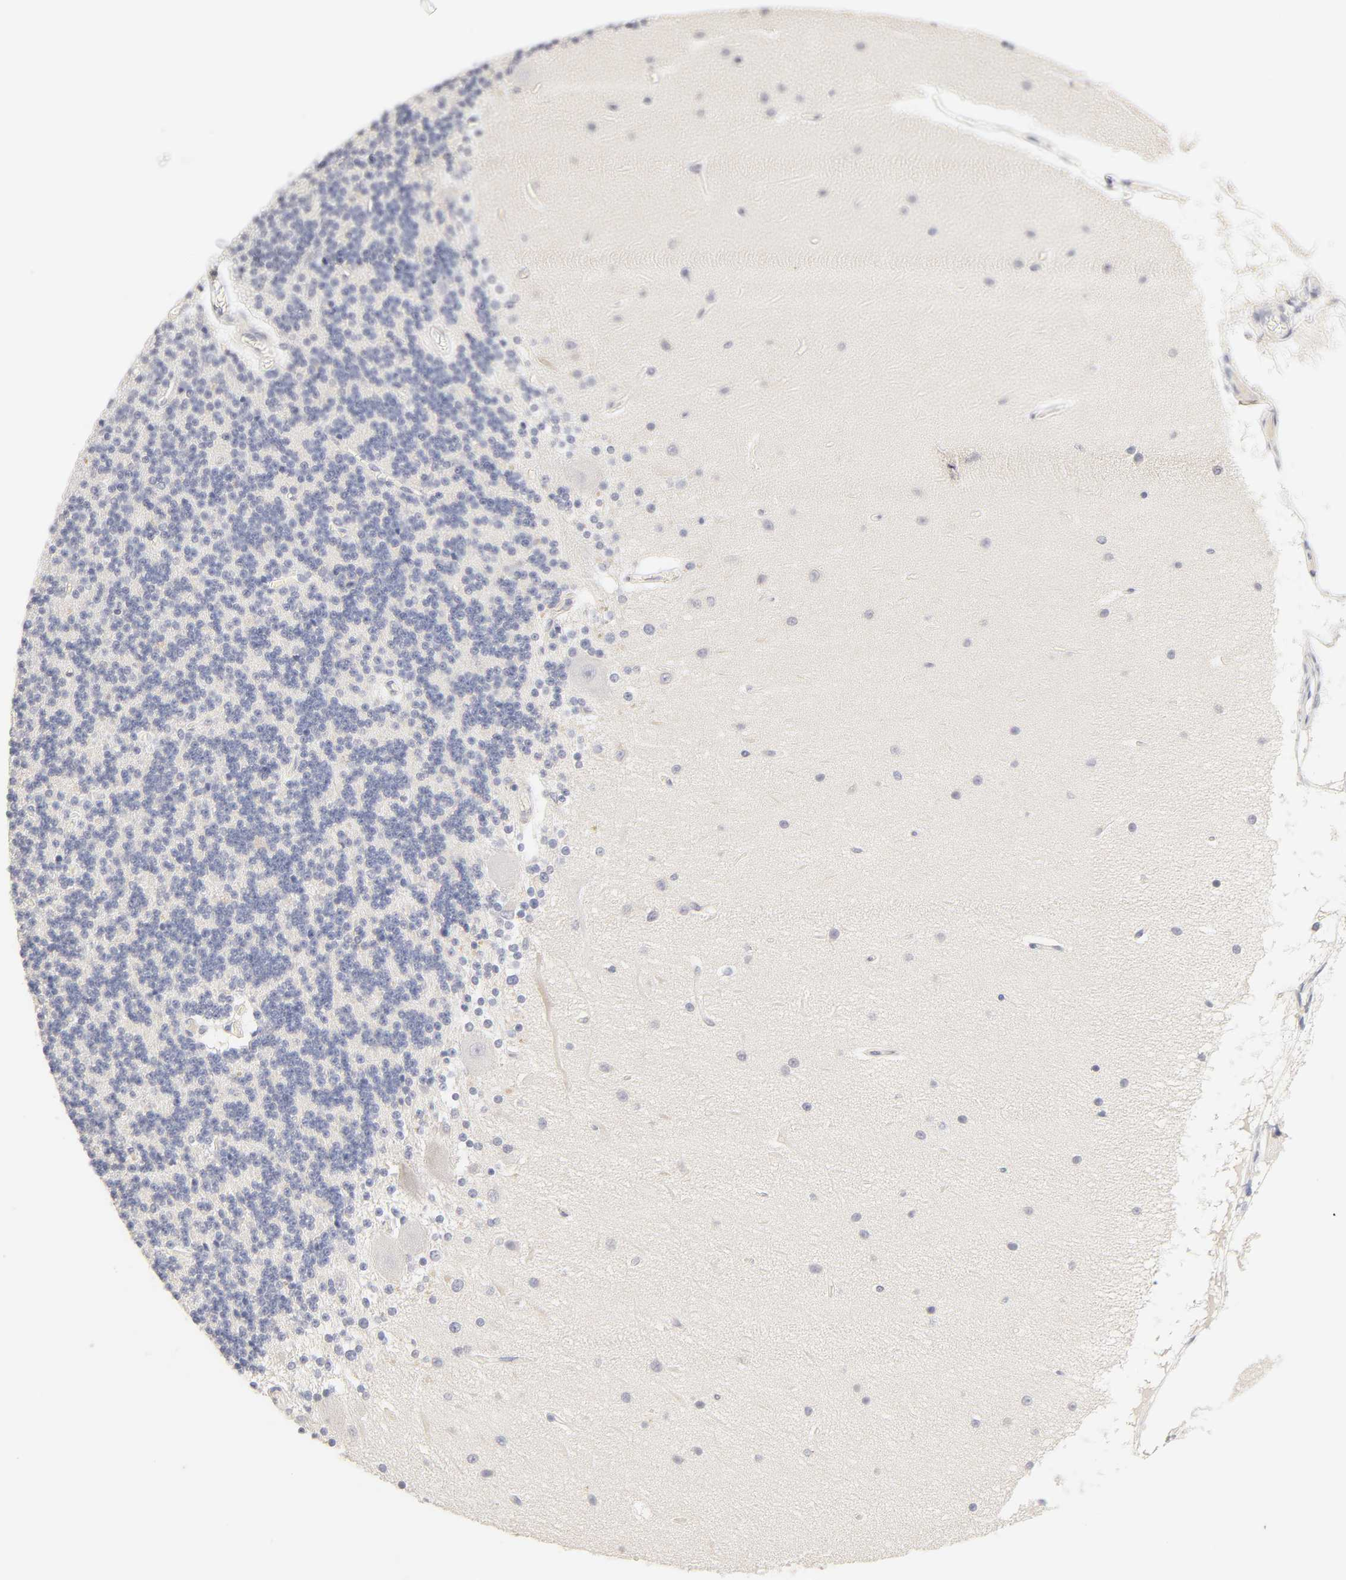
{"staining": {"intensity": "negative", "quantity": "none", "location": "none"}, "tissue": "cerebellum", "cell_type": "Cells in granular layer", "image_type": "normal", "snomed": [{"axis": "morphology", "description": "Normal tissue, NOS"}, {"axis": "topography", "description": "Cerebellum"}], "caption": "Cerebellum stained for a protein using immunohistochemistry (IHC) exhibits no expression cells in granular layer.", "gene": "CYP4B1", "patient": {"sex": "female", "age": 54}}